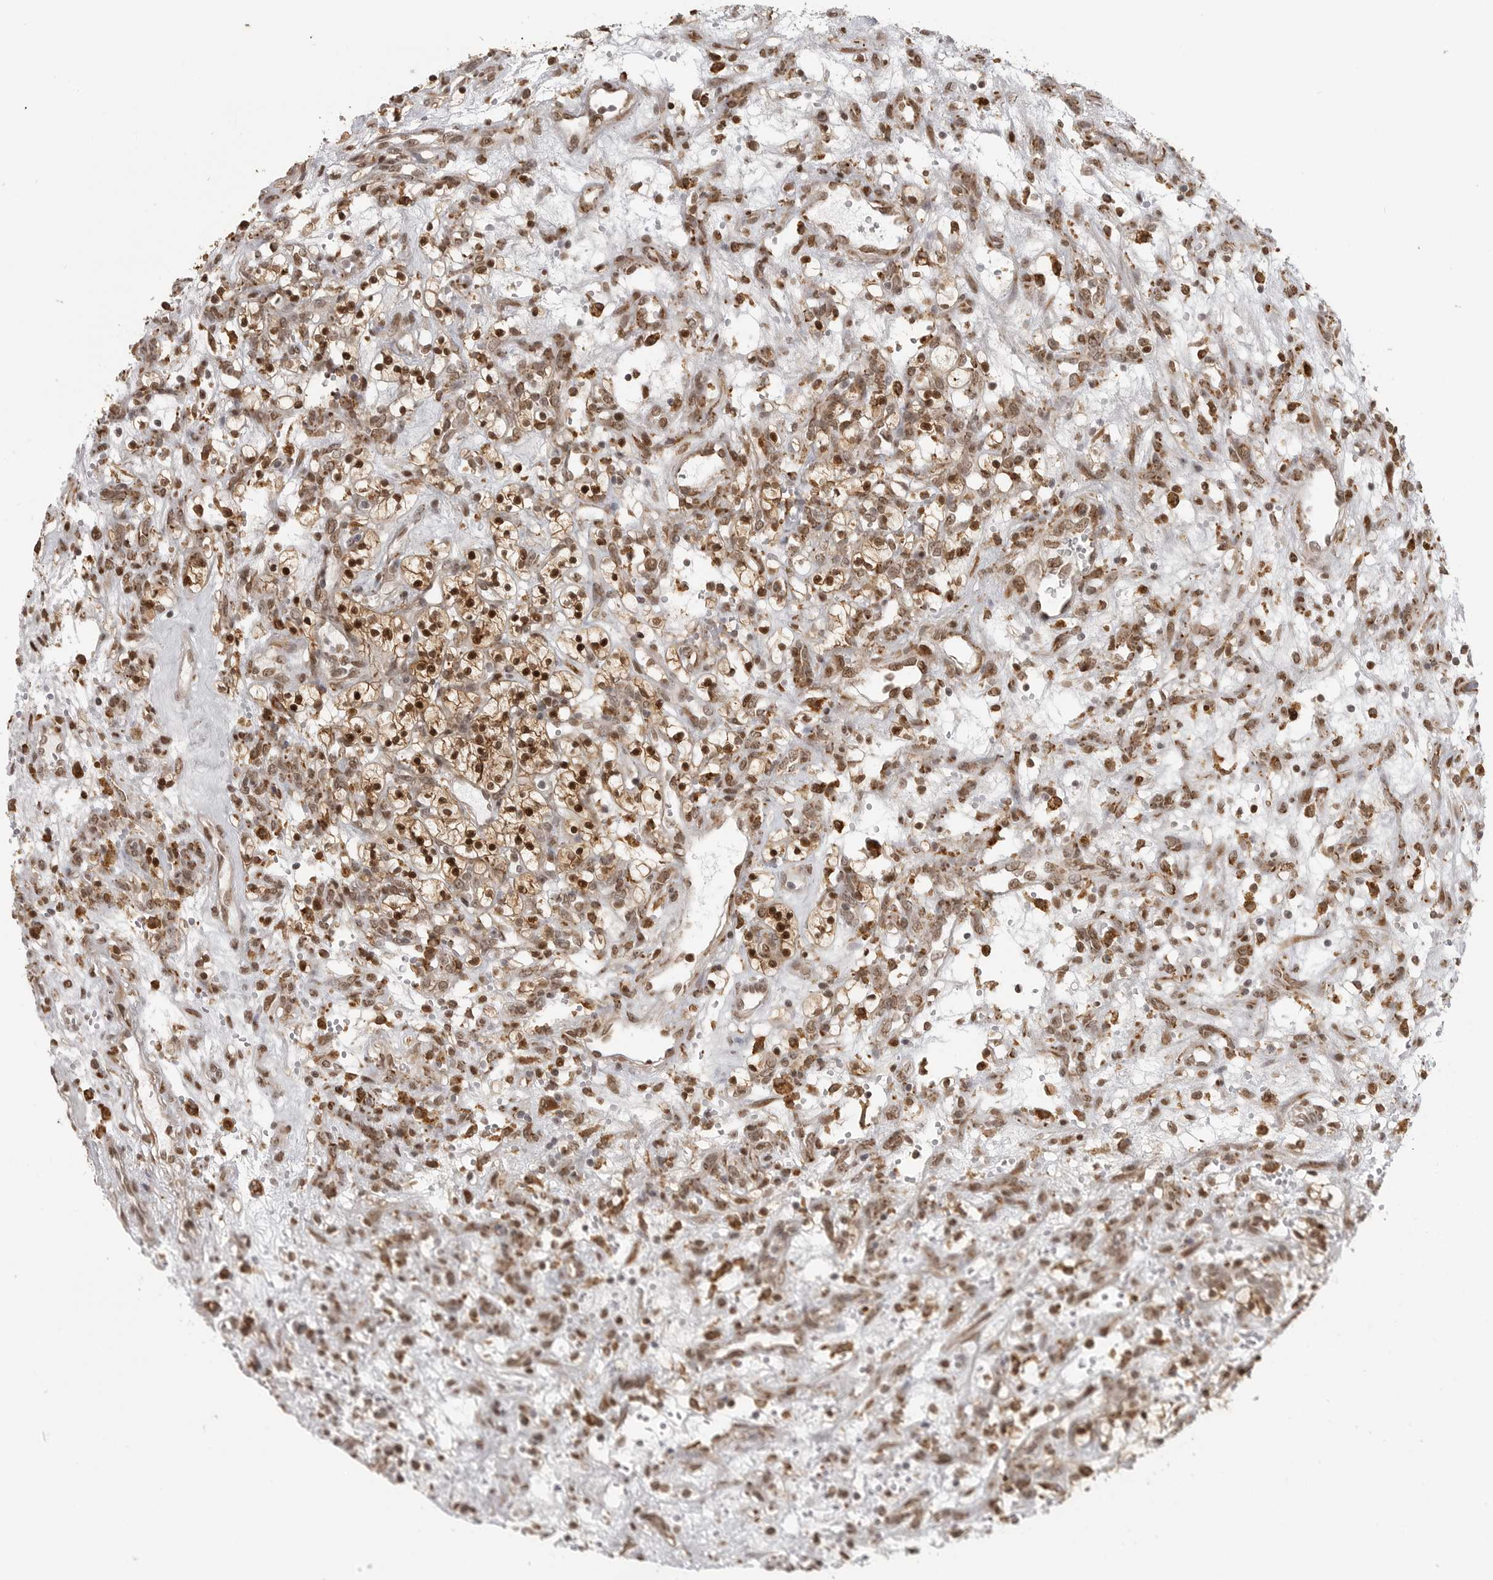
{"staining": {"intensity": "strong", "quantity": ">75%", "location": "nuclear"}, "tissue": "renal cancer", "cell_type": "Tumor cells", "image_type": "cancer", "snomed": [{"axis": "morphology", "description": "Adenocarcinoma, NOS"}, {"axis": "topography", "description": "Kidney"}], "caption": "Immunohistochemical staining of human renal cancer reveals high levels of strong nuclear expression in approximately >75% of tumor cells. (DAB = brown stain, brightfield microscopy at high magnification).", "gene": "ISG20L2", "patient": {"sex": "female", "age": 57}}